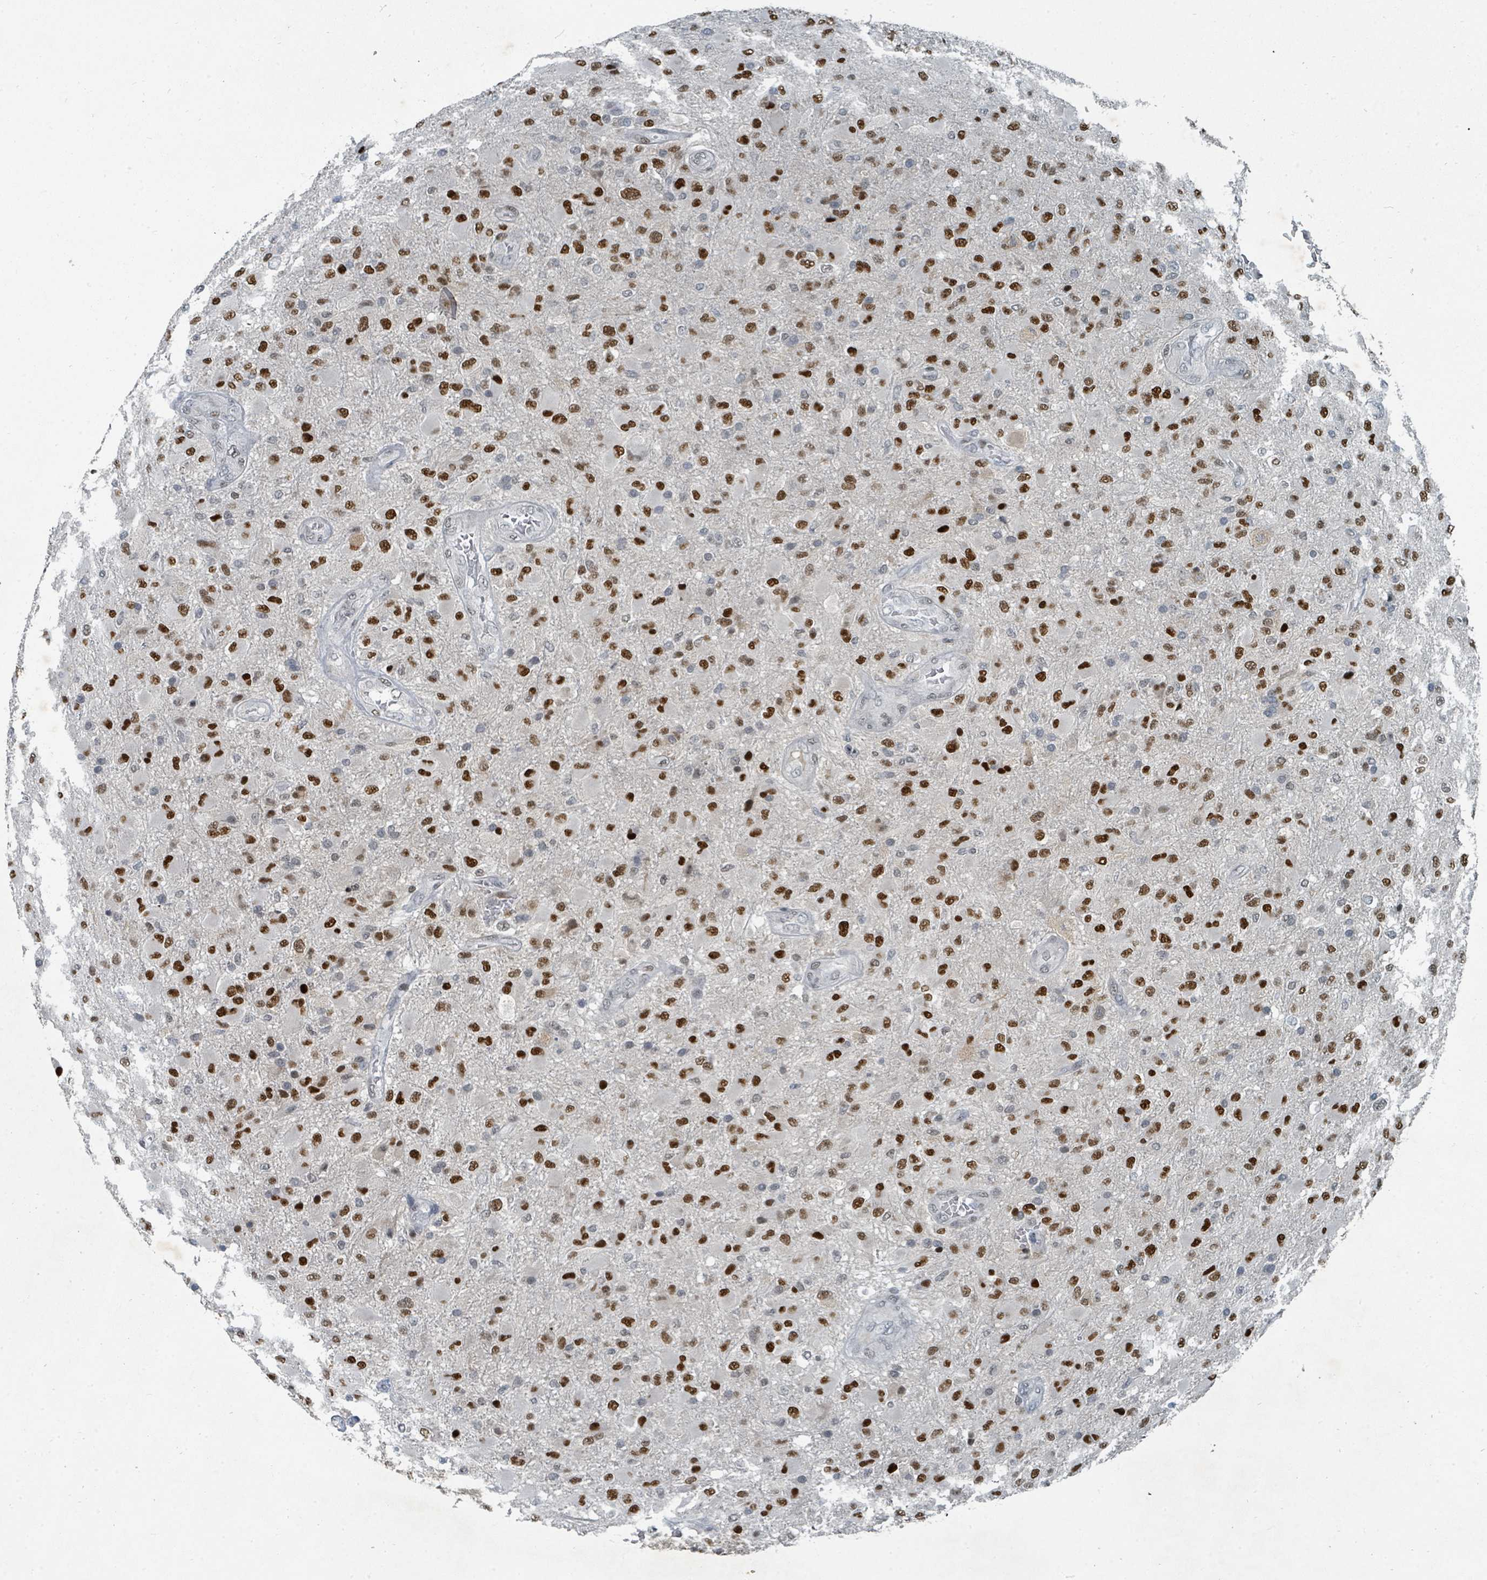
{"staining": {"intensity": "strong", "quantity": "25%-75%", "location": "nuclear"}, "tissue": "glioma", "cell_type": "Tumor cells", "image_type": "cancer", "snomed": [{"axis": "morphology", "description": "Glioma, malignant, Low grade"}, {"axis": "topography", "description": "Brain"}], "caption": "Glioma stained with a protein marker reveals strong staining in tumor cells.", "gene": "UCK1", "patient": {"sex": "male", "age": 65}}